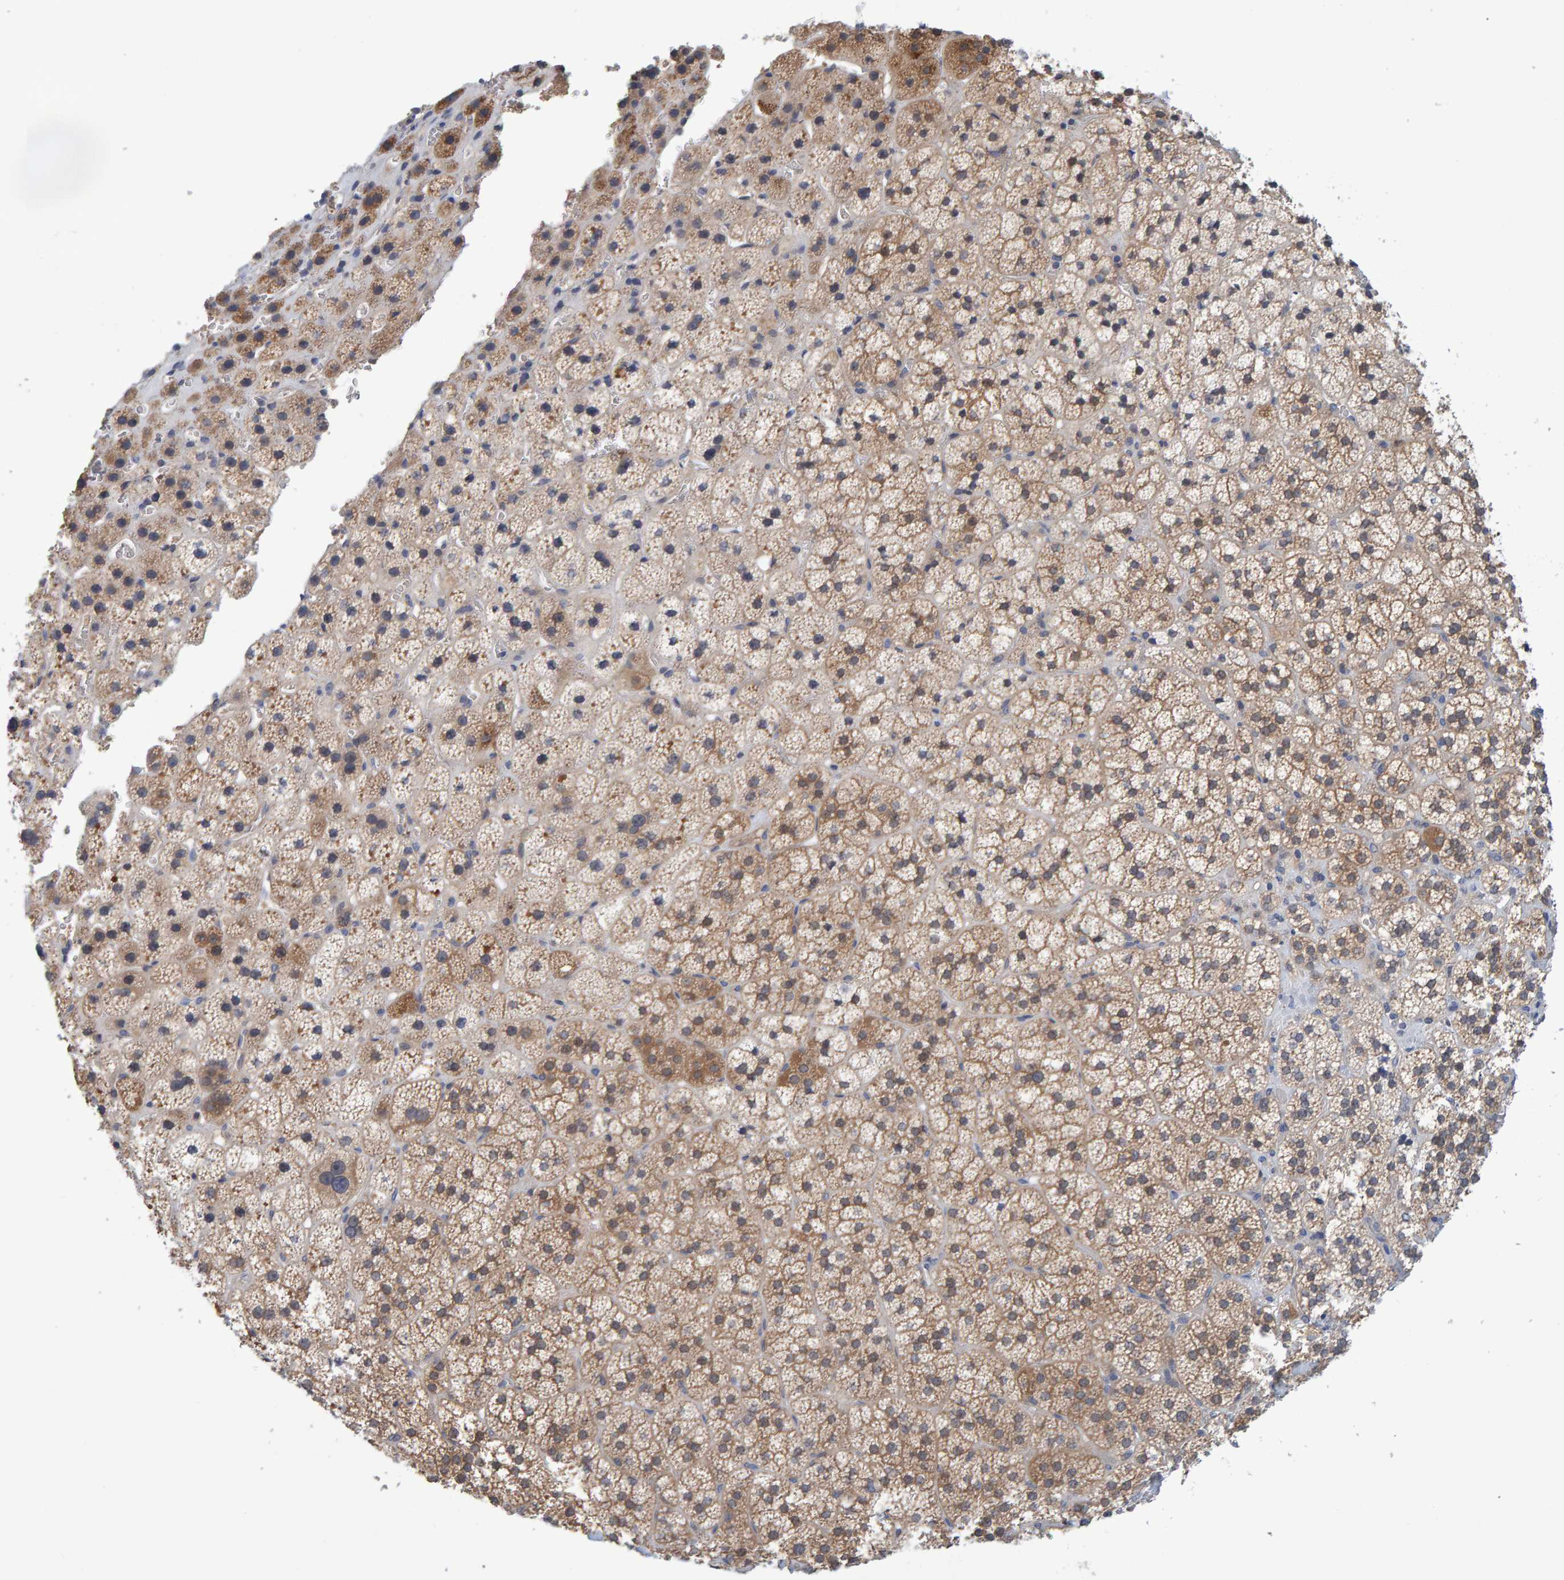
{"staining": {"intensity": "moderate", "quantity": ">75%", "location": "cytoplasmic/membranous"}, "tissue": "adrenal gland", "cell_type": "Glandular cells", "image_type": "normal", "snomed": [{"axis": "morphology", "description": "Normal tissue, NOS"}, {"axis": "topography", "description": "Adrenal gland"}], "caption": "Moderate cytoplasmic/membranous positivity is identified in about >75% of glandular cells in normal adrenal gland.", "gene": "TATDN1", "patient": {"sex": "female", "age": 44}}